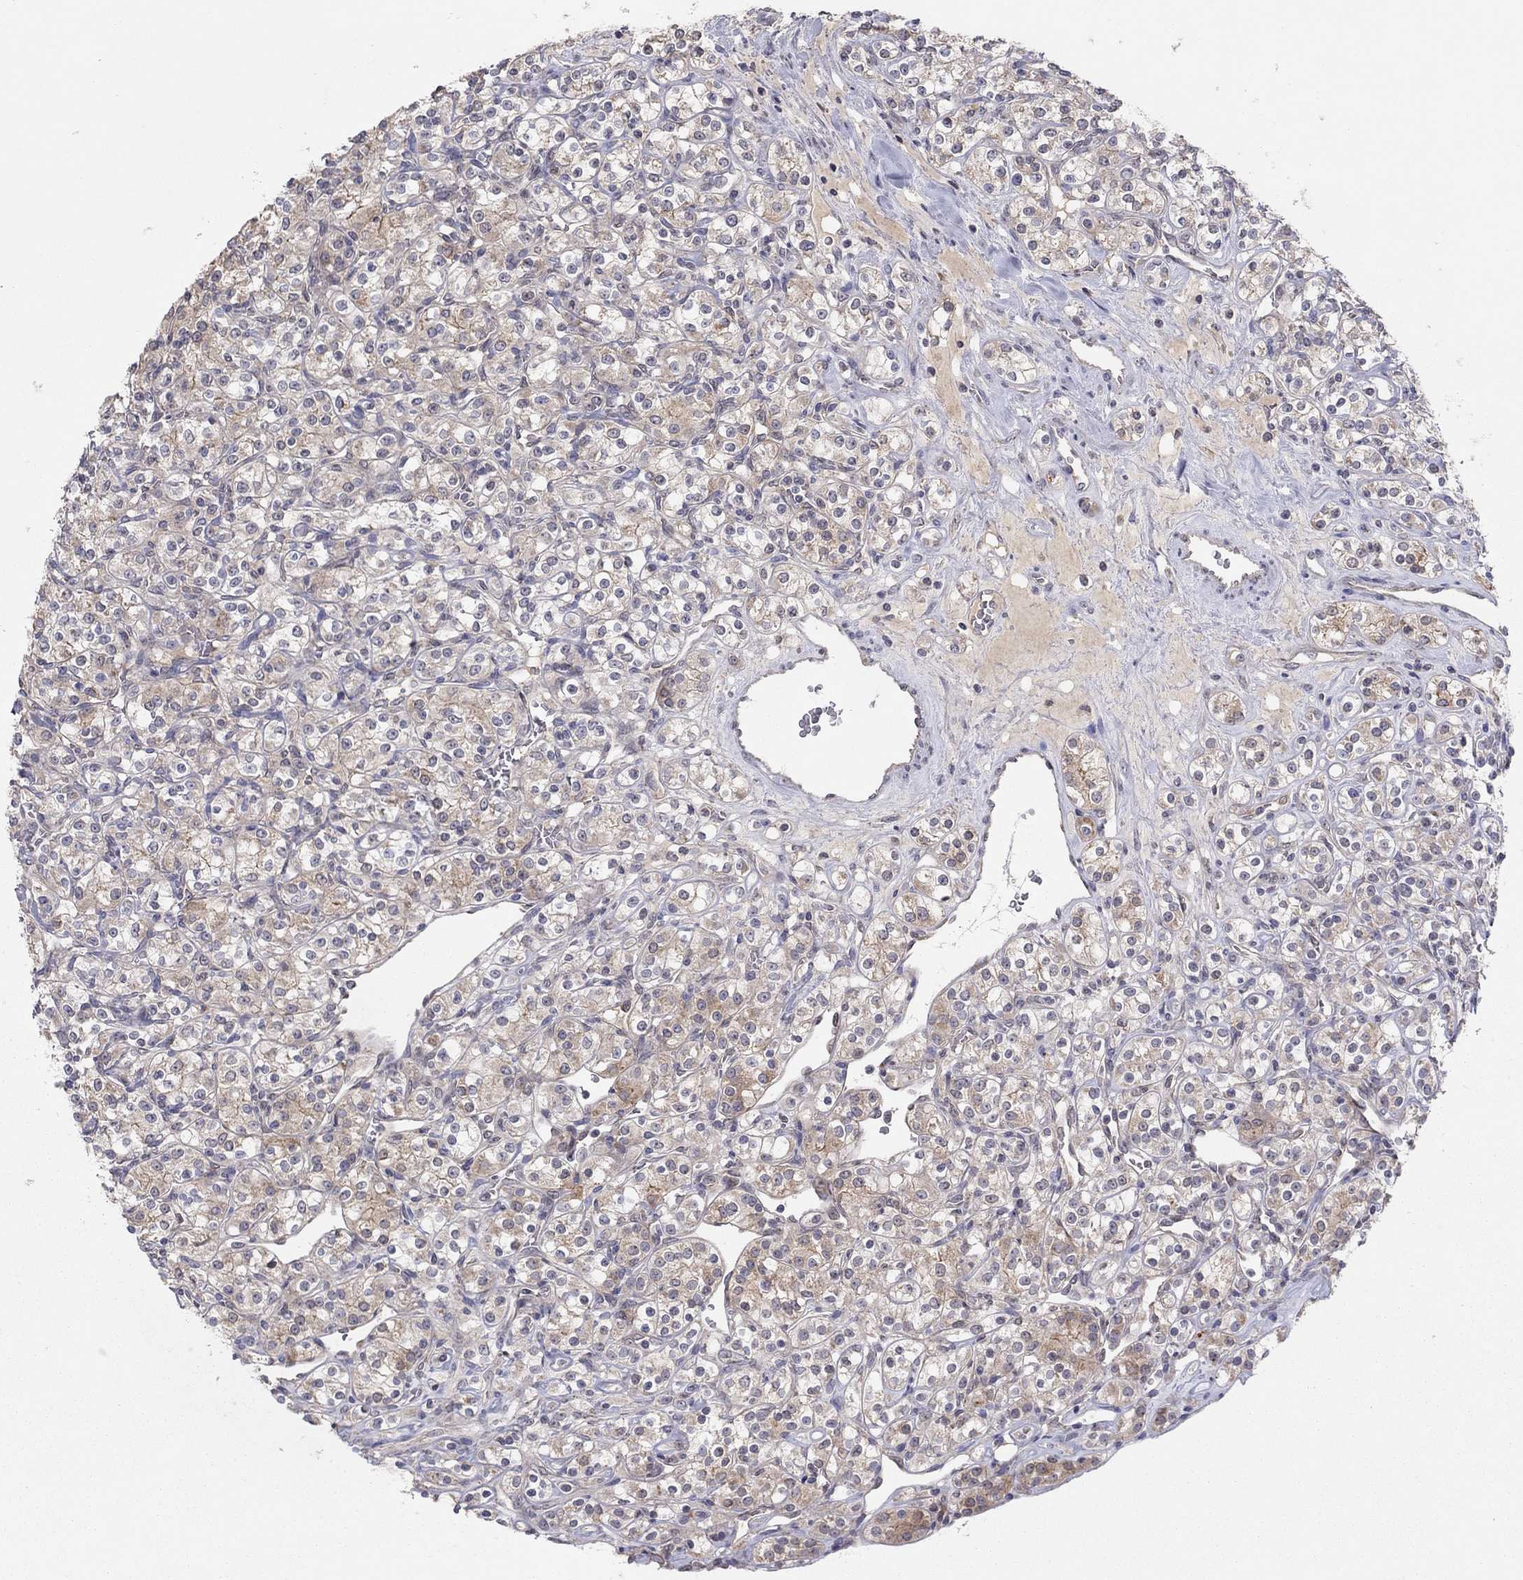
{"staining": {"intensity": "weak", "quantity": "25%-75%", "location": "cytoplasmic/membranous"}, "tissue": "renal cancer", "cell_type": "Tumor cells", "image_type": "cancer", "snomed": [{"axis": "morphology", "description": "Adenocarcinoma, NOS"}, {"axis": "topography", "description": "Kidney"}], "caption": "DAB (3,3'-diaminobenzidine) immunohistochemical staining of renal cancer demonstrates weak cytoplasmic/membranous protein positivity in about 25%-75% of tumor cells.", "gene": "CRACDL", "patient": {"sex": "male", "age": 77}}